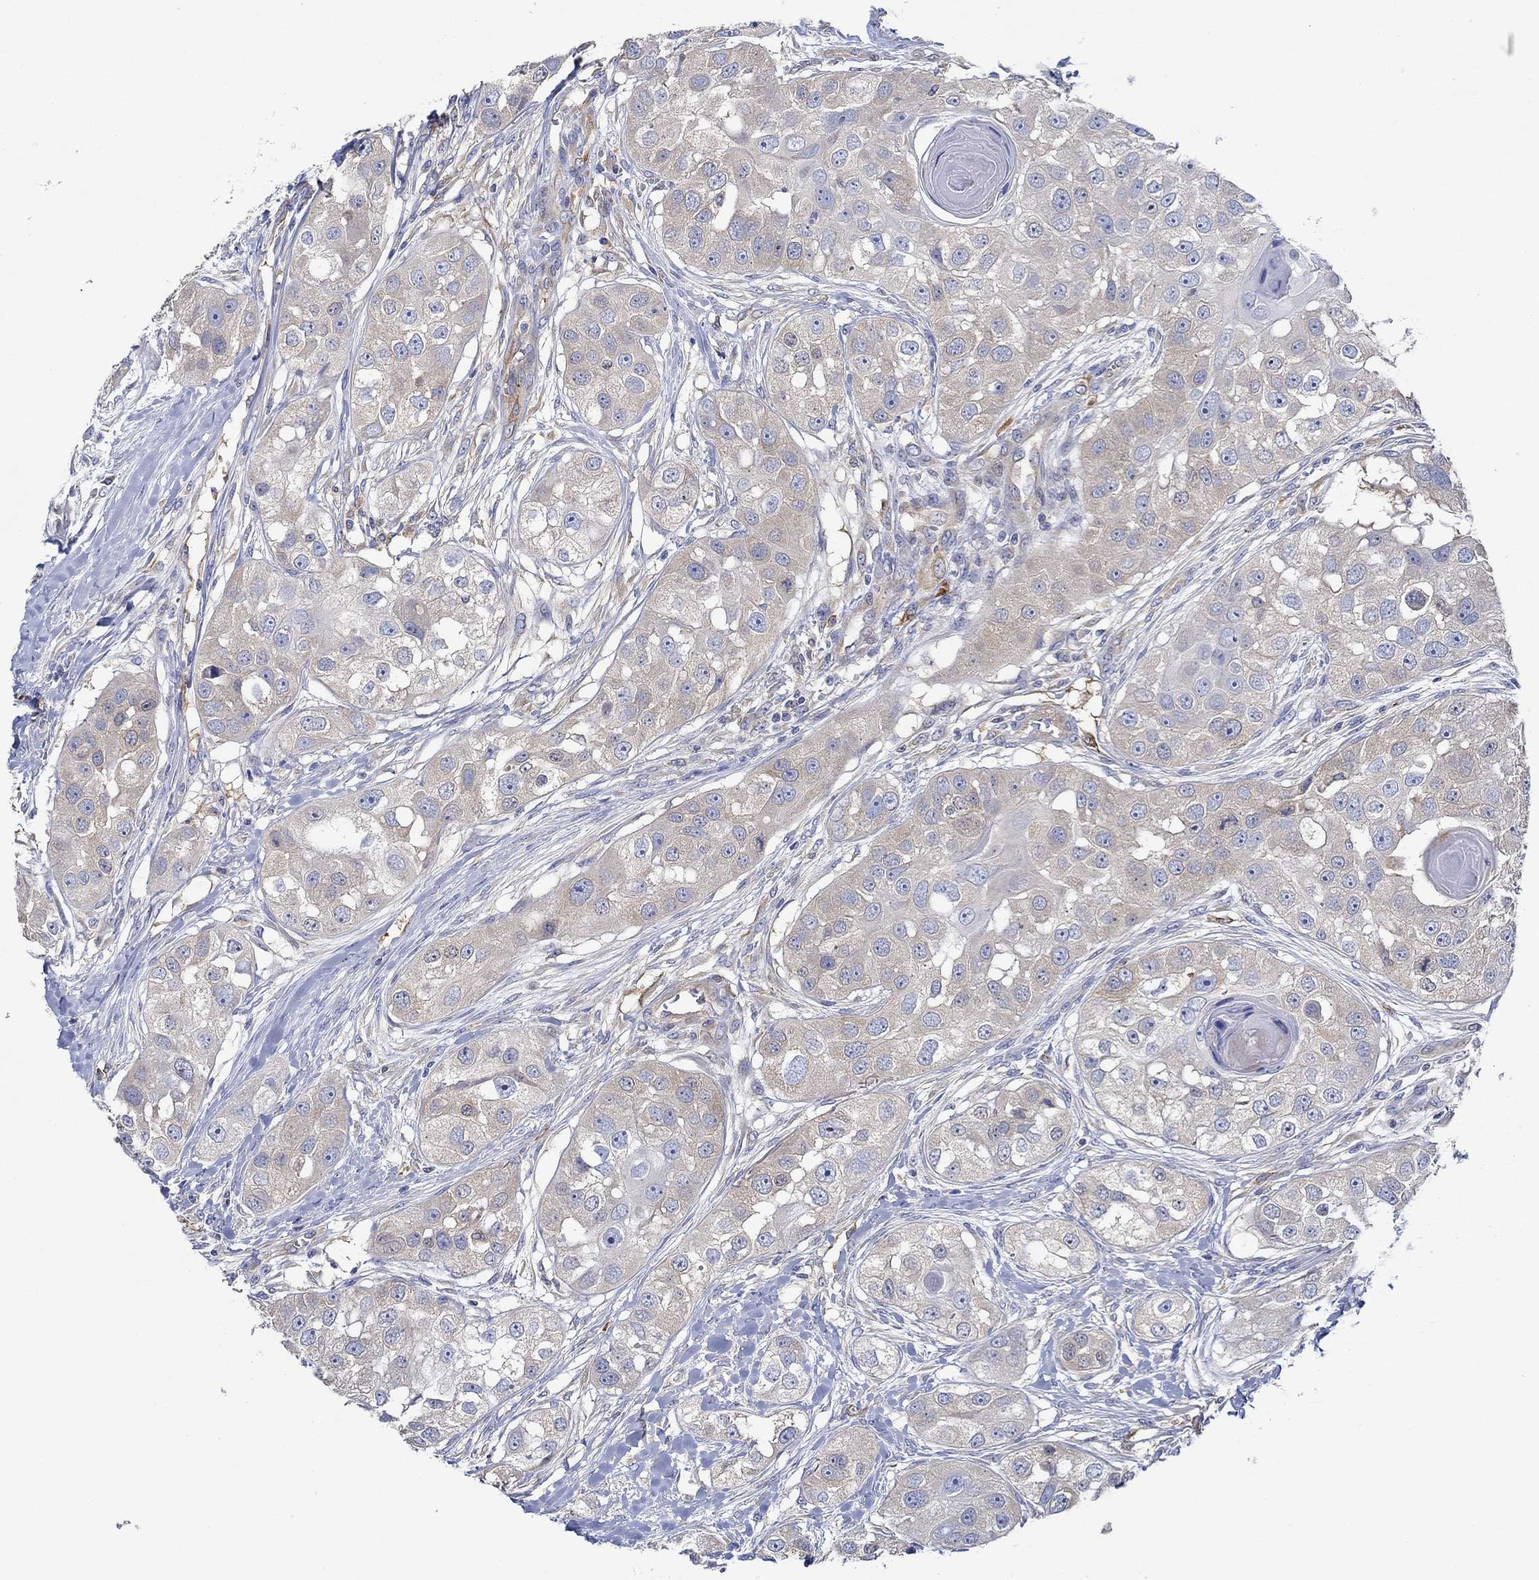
{"staining": {"intensity": "weak", "quantity": "<25%", "location": "cytoplasmic/membranous"}, "tissue": "head and neck cancer", "cell_type": "Tumor cells", "image_type": "cancer", "snomed": [{"axis": "morphology", "description": "Normal tissue, NOS"}, {"axis": "morphology", "description": "Squamous cell carcinoma, NOS"}, {"axis": "topography", "description": "Skeletal muscle"}, {"axis": "topography", "description": "Head-Neck"}], "caption": "Tumor cells show no significant protein expression in head and neck squamous cell carcinoma. The staining was performed using DAB (3,3'-diaminobenzidine) to visualize the protein expression in brown, while the nuclei were stained in blue with hematoxylin (Magnification: 20x).", "gene": "SLC27A3", "patient": {"sex": "male", "age": 51}}